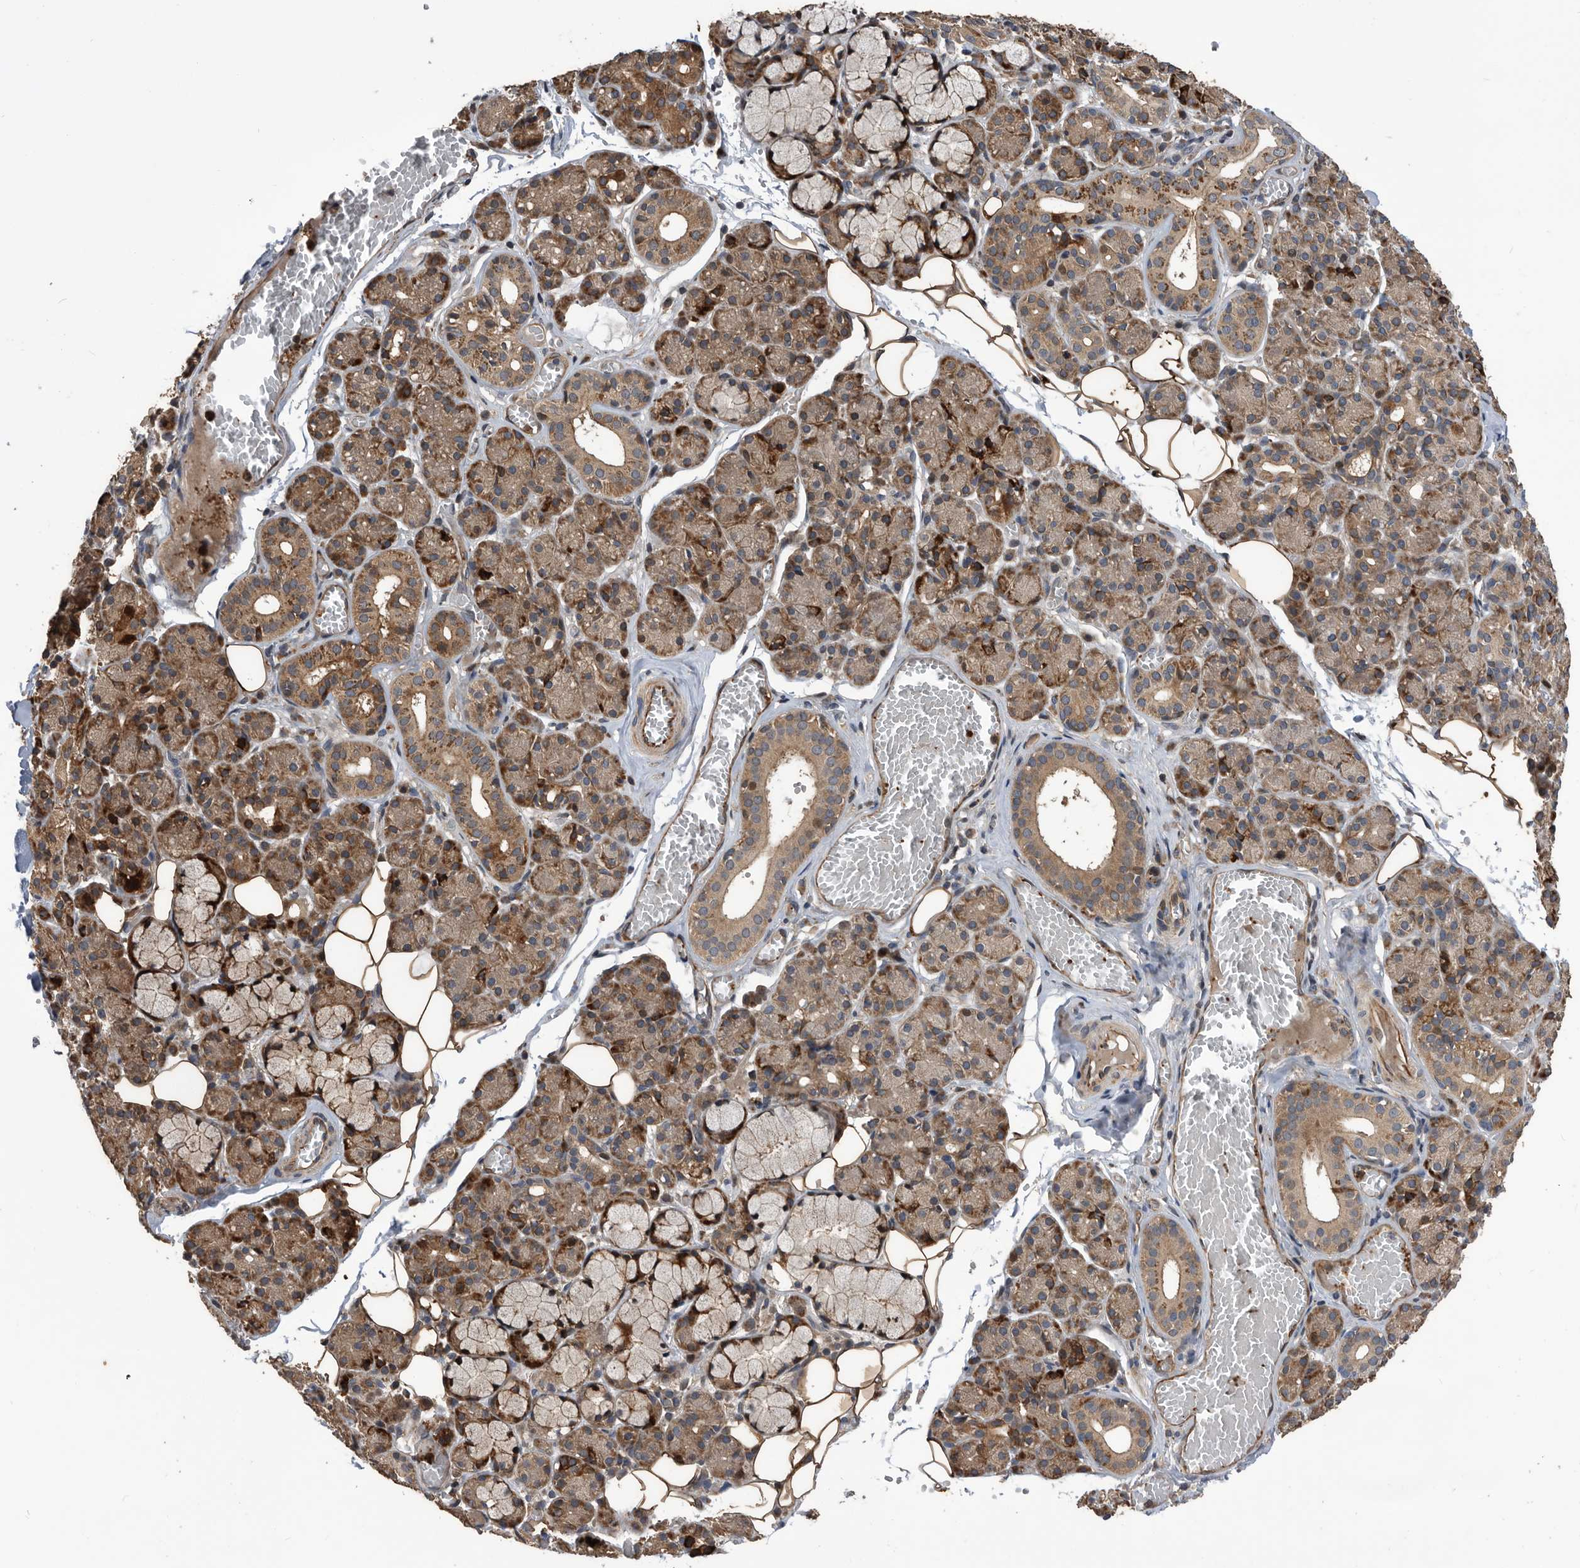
{"staining": {"intensity": "moderate", "quantity": "25%-75%", "location": "cytoplasmic/membranous"}, "tissue": "salivary gland", "cell_type": "Glandular cells", "image_type": "normal", "snomed": [{"axis": "morphology", "description": "Normal tissue, NOS"}, {"axis": "topography", "description": "Salivary gland"}], "caption": "A brown stain labels moderate cytoplasmic/membranous expression of a protein in glandular cells of benign human salivary gland. (IHC, brightfield microscopy, high magnification).", "gene": "SERINC2", "patient": {"sex": "male", "age": 63}}